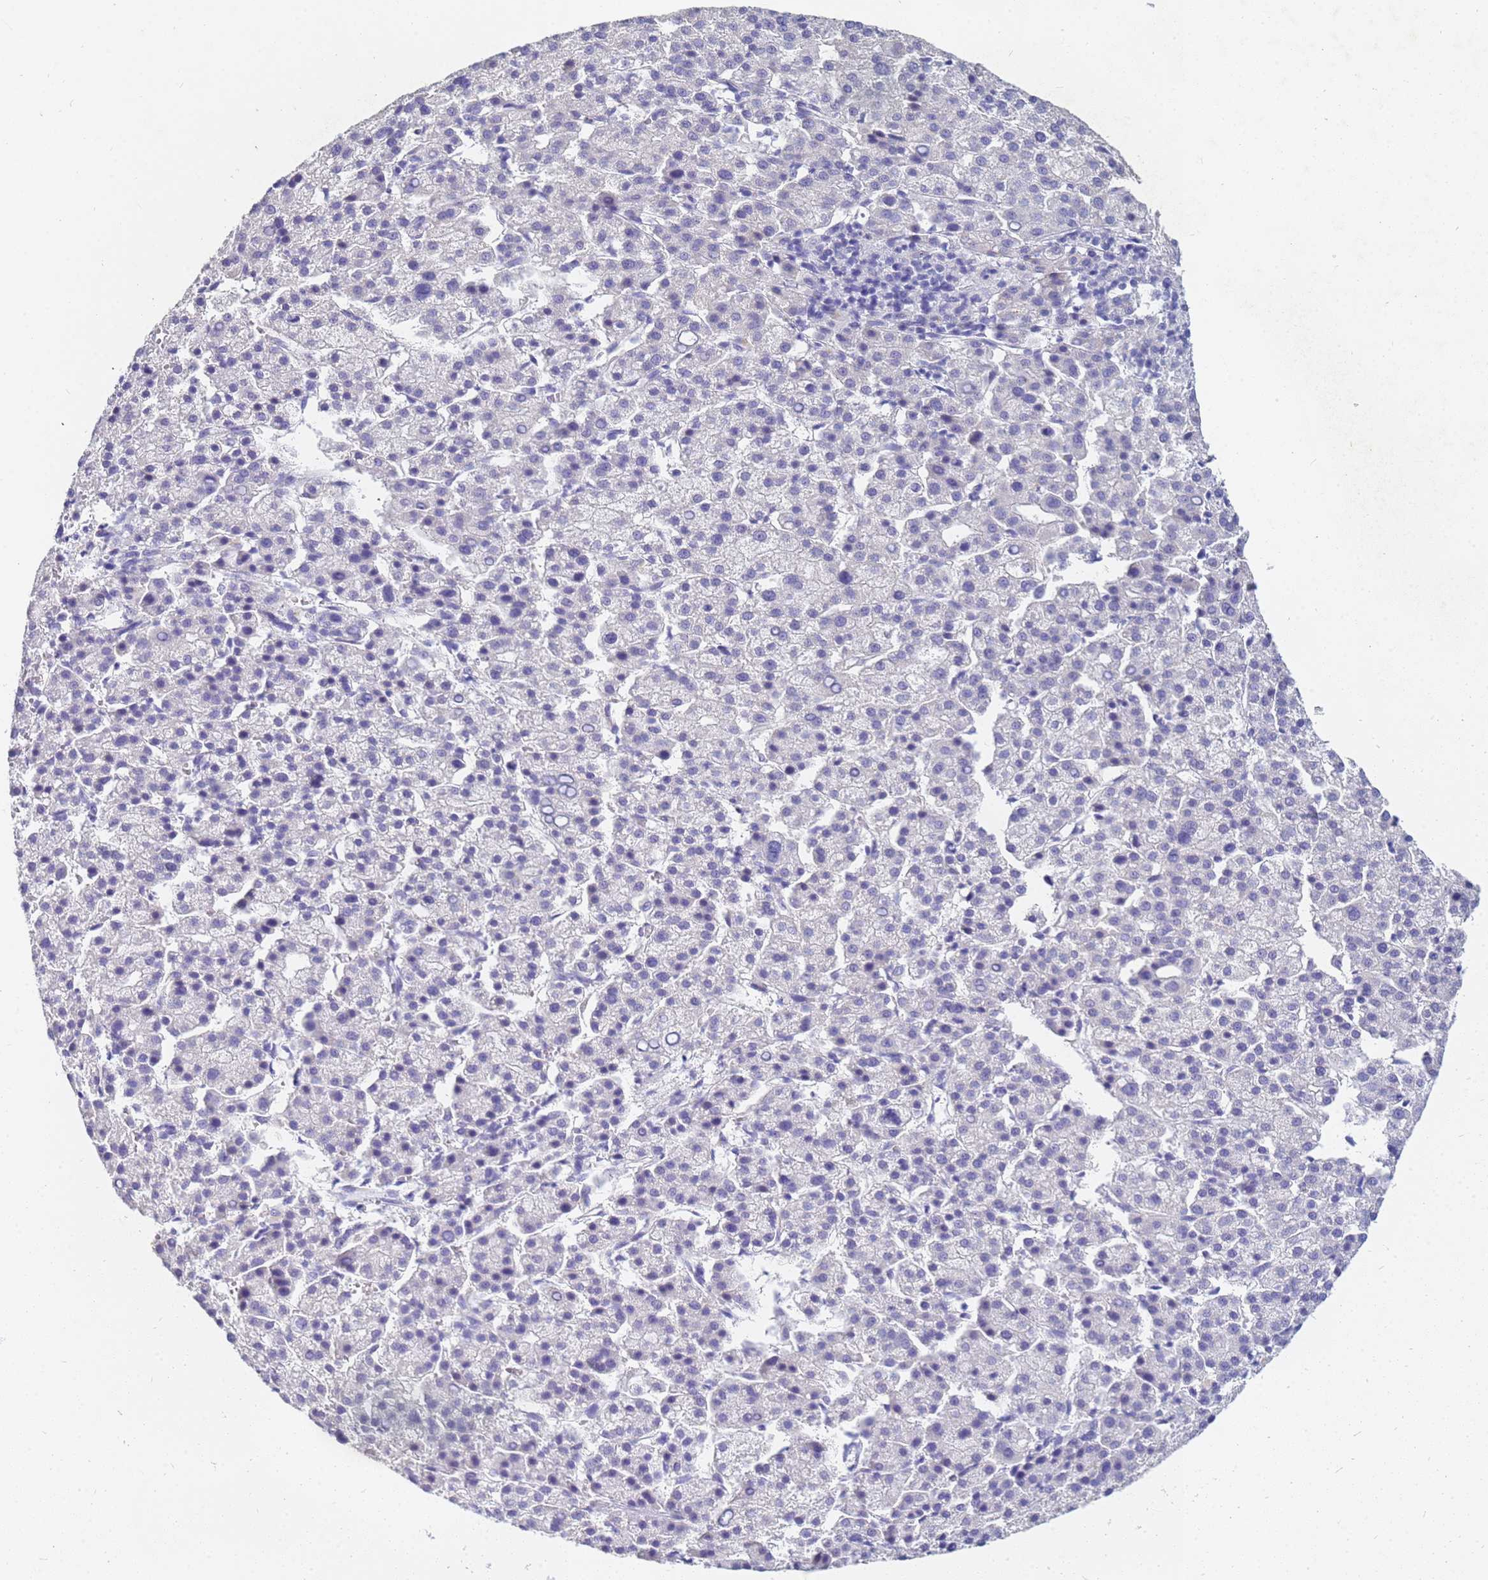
{"staining": {"intensity": "negative", "quantity": "none", "location": "none"}, "tissue": "liver cancer", "cell_type": "Tumor cells", "image_type": "cancer", "snomed": [{"axis": "morphology", "description": "Carcinoma, Hepatocellular, NOS"}, {"axis": "topography", "description": "Liver"}], "caption": "Liver cancer stained for a protein using immunohistochemistry shows no staining tumor cells.", "gene": "B3GNT8", "patient": {"sex": "female", "age": 58}}